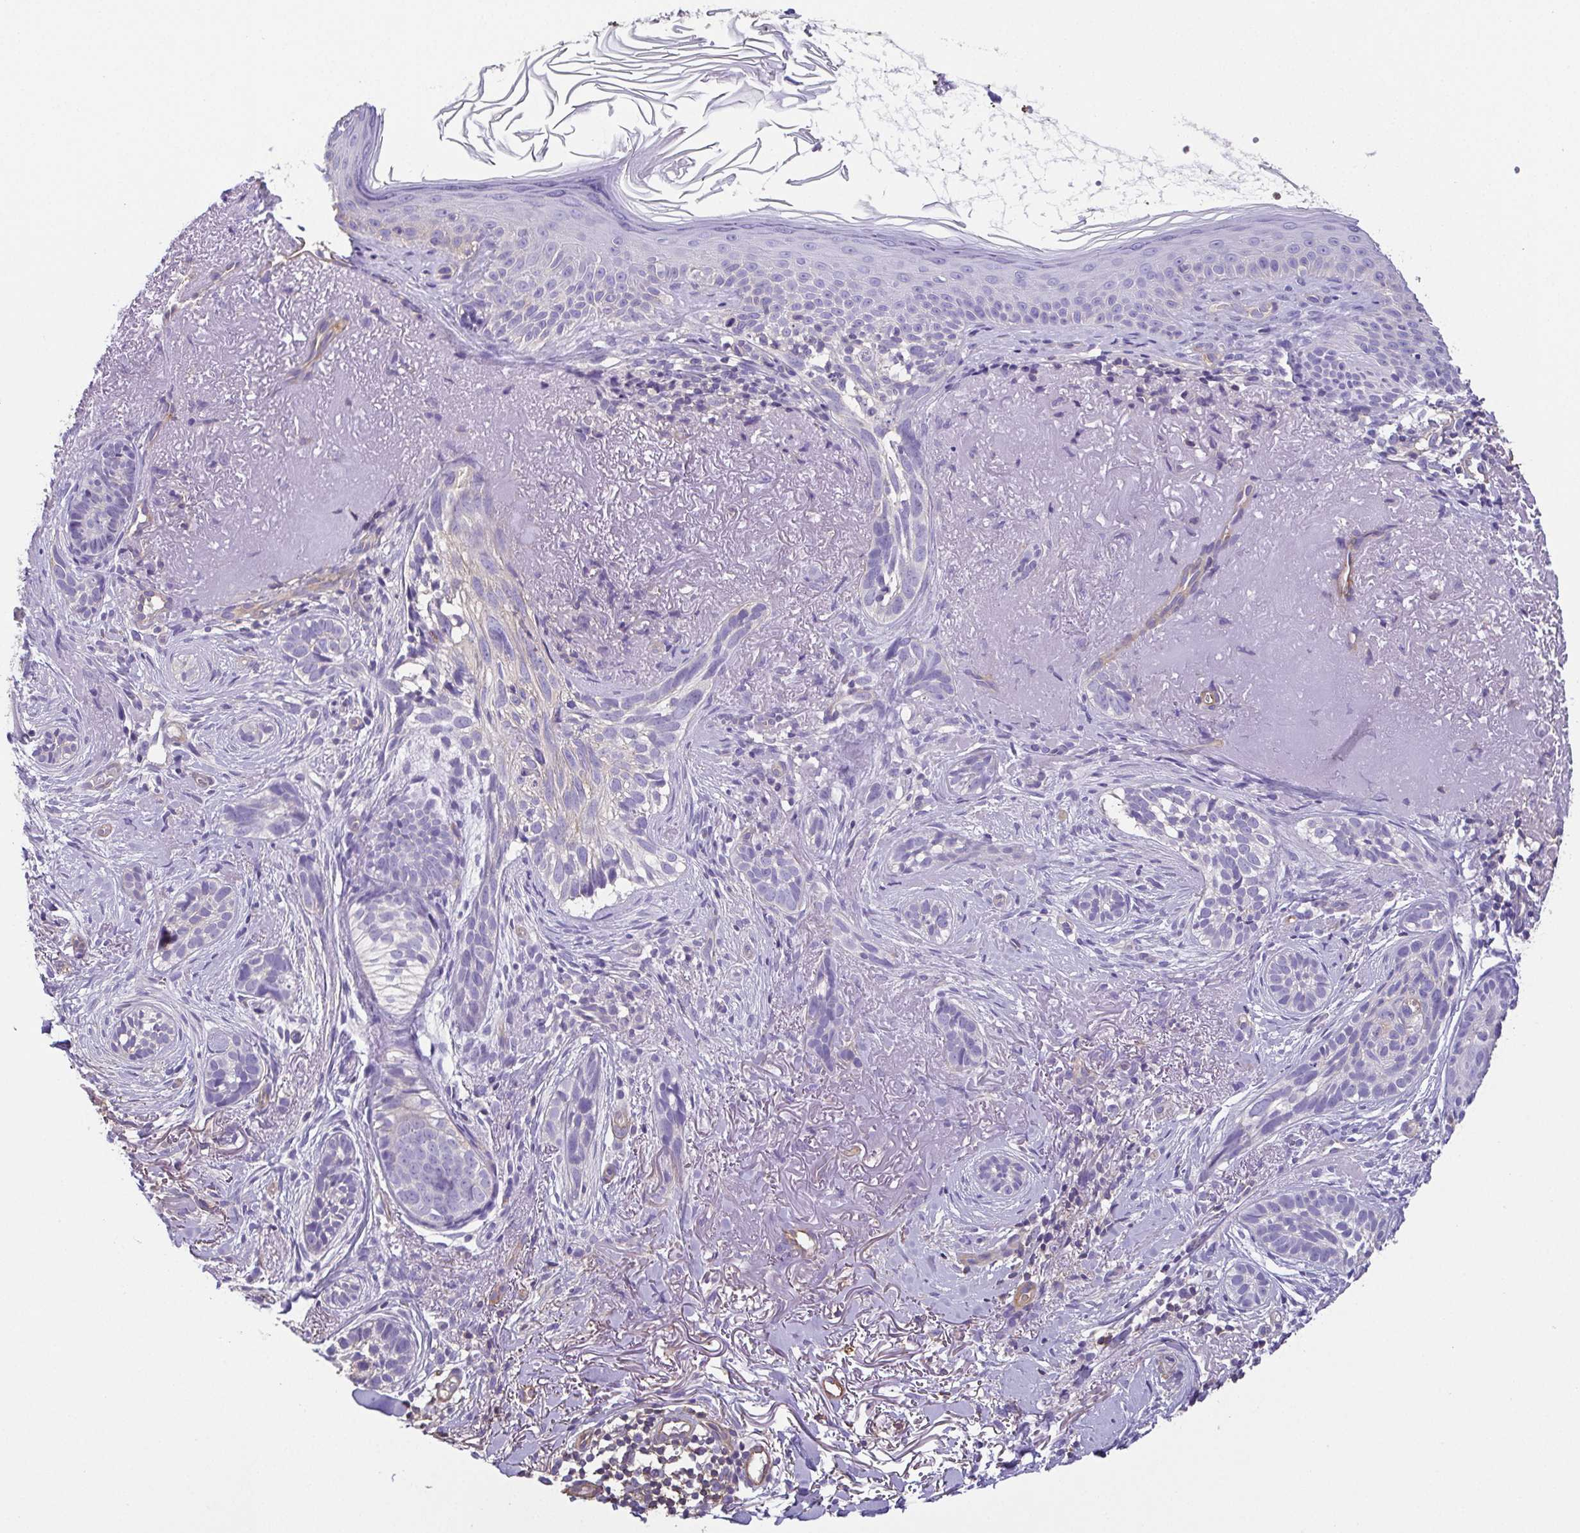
{"staining": {"intensity": "negative", "quantity": "none", "location": "none"}, "tissue": "skin cancer", "cell_type": "Tumor cells", "image_type": "cancer", "snomed": [{"axis": "morphology", "description": "Basal cell carcinoma"}, {"axis": "morphology", "description": "BCC, high aggressive"}, {"axis": "topography", "description": "Skin"}], "caption": "Immunohistochemical staining of skin bcc,  high aggressive displays no significant expression in tumor cells. (Brightfield microscopy of DAB immunohistochemistry at high magnification).", "gene": "MYL6", "patient": {"sex": "female", "age": 86}}